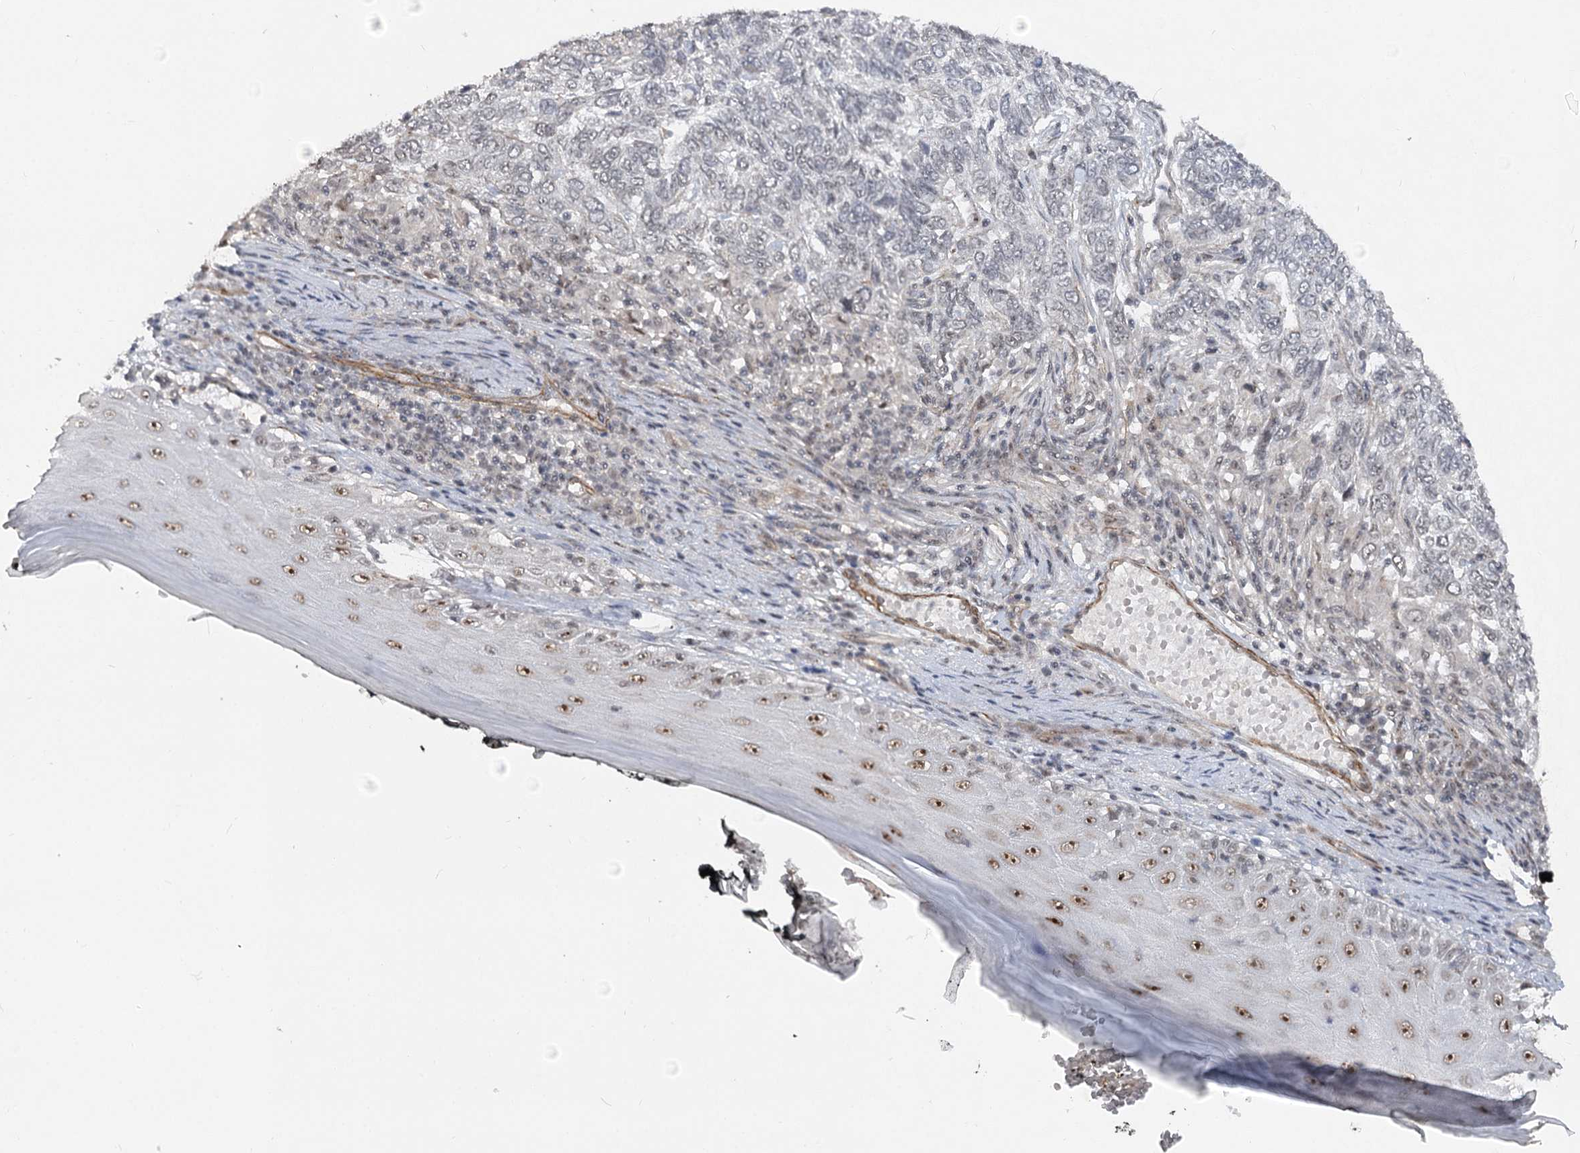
{"staining": {"intensity": "negative", "quantity": "none", "location": "none"}, "tissue": "skin cancer", "cell_type": "Tumor cells", "image_type": "cancer", "snomed": [{"axis": "morphology", "description": "Basal cell carcinoma"}, {"axis": "topography", "description": "Skin"}], "caption": "DAB (3,3'-diaminobenzidine) immunohistochemical staining of skin cancer demonstrates no significant positivity in tumor cells.", "gene": "GNL3L", "patient": {"sex": "female", "age": 65}}